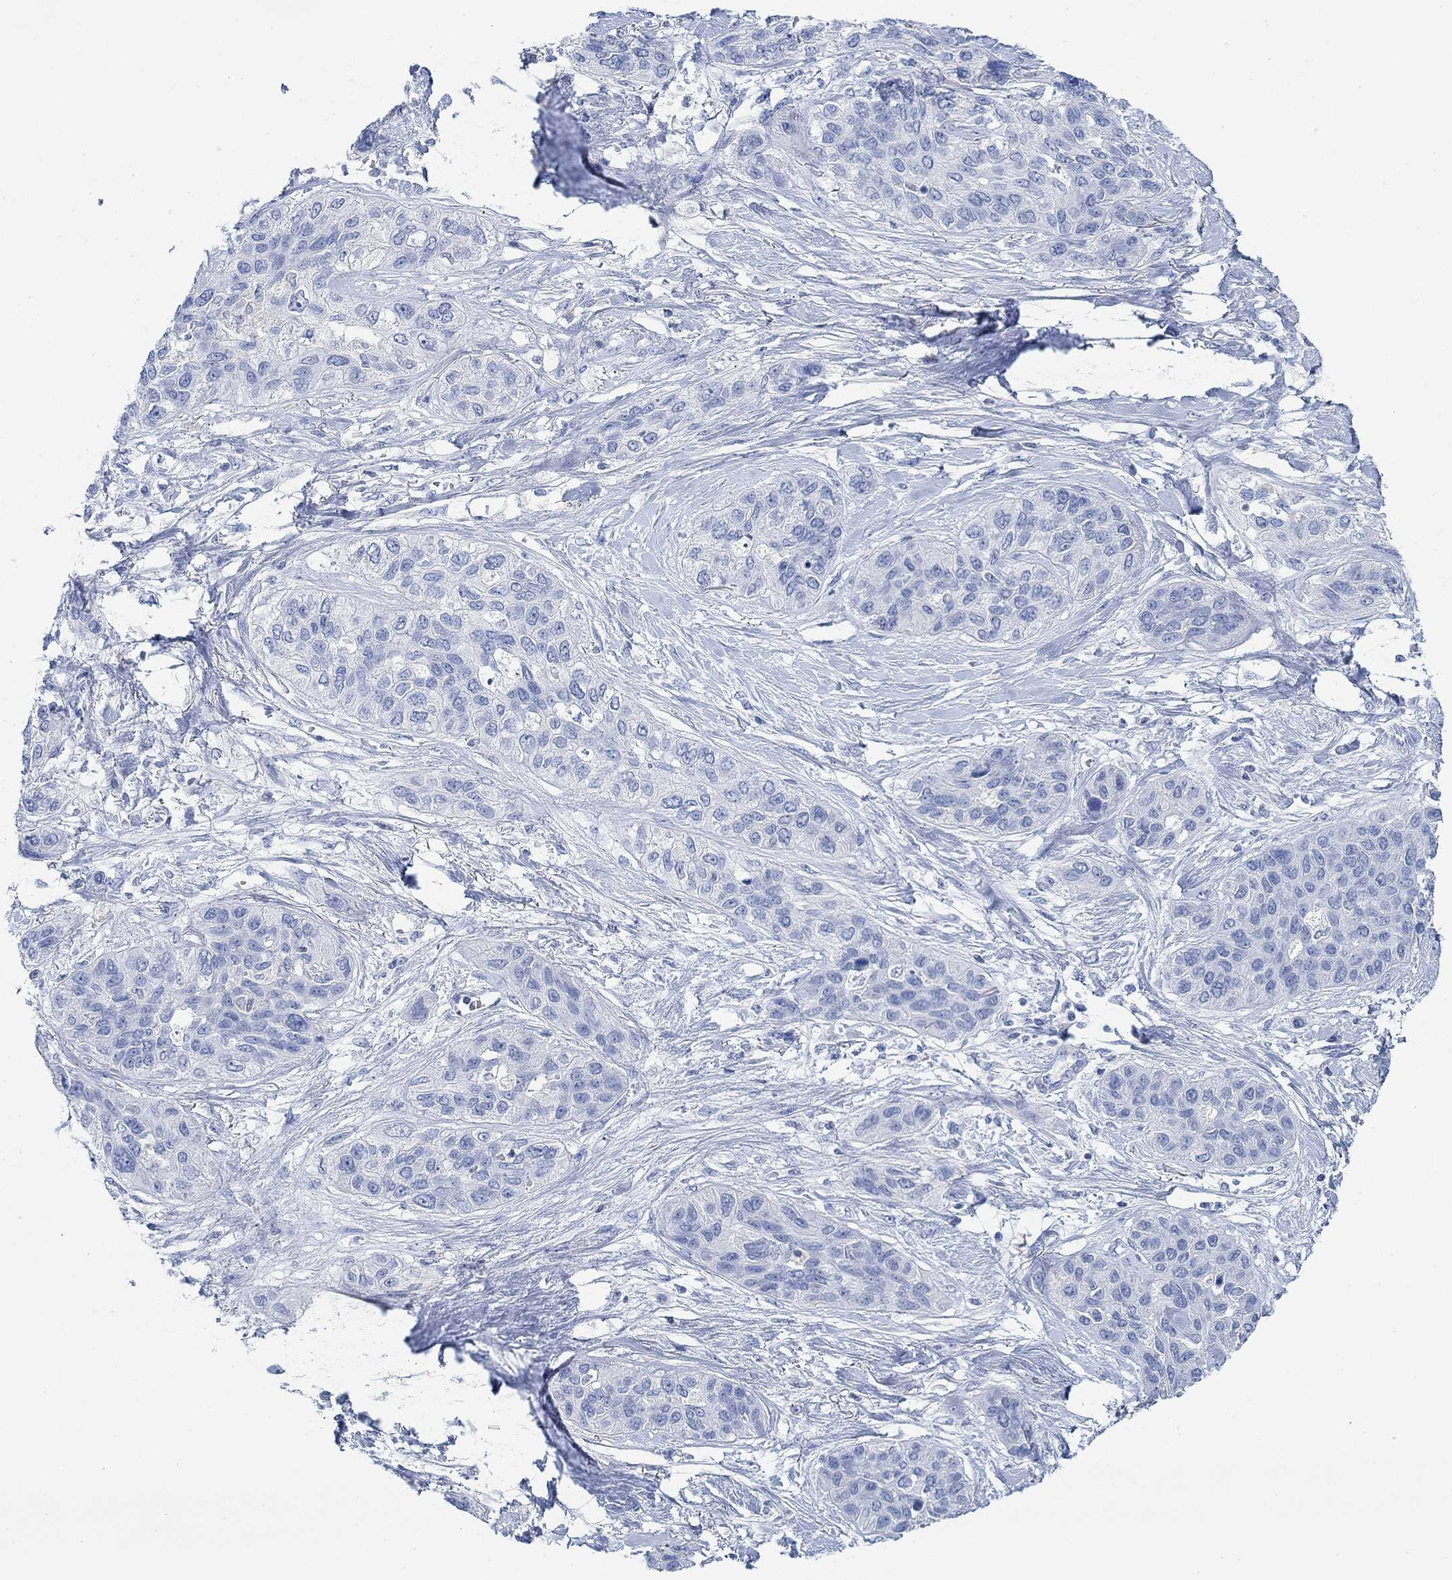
{"staining": {"intensity": "negative", "quantity": "none", "location": "none"}, "tissue": "lung cancer", "cell_type": "Tumor cells", "image_type": "cancer", "snomed": [{"axis": "morphology", "description": "Squamous cell carcinoma, NOS"}, {"axis": "topography", "description": "Lung"}], "caption": "Lung squamous cell carcinoma stained for a protein using IHC demonstrates no expression tumor cells.", "gene": "PPP1R17", "patient": {"sex": "female", "age": 70}}